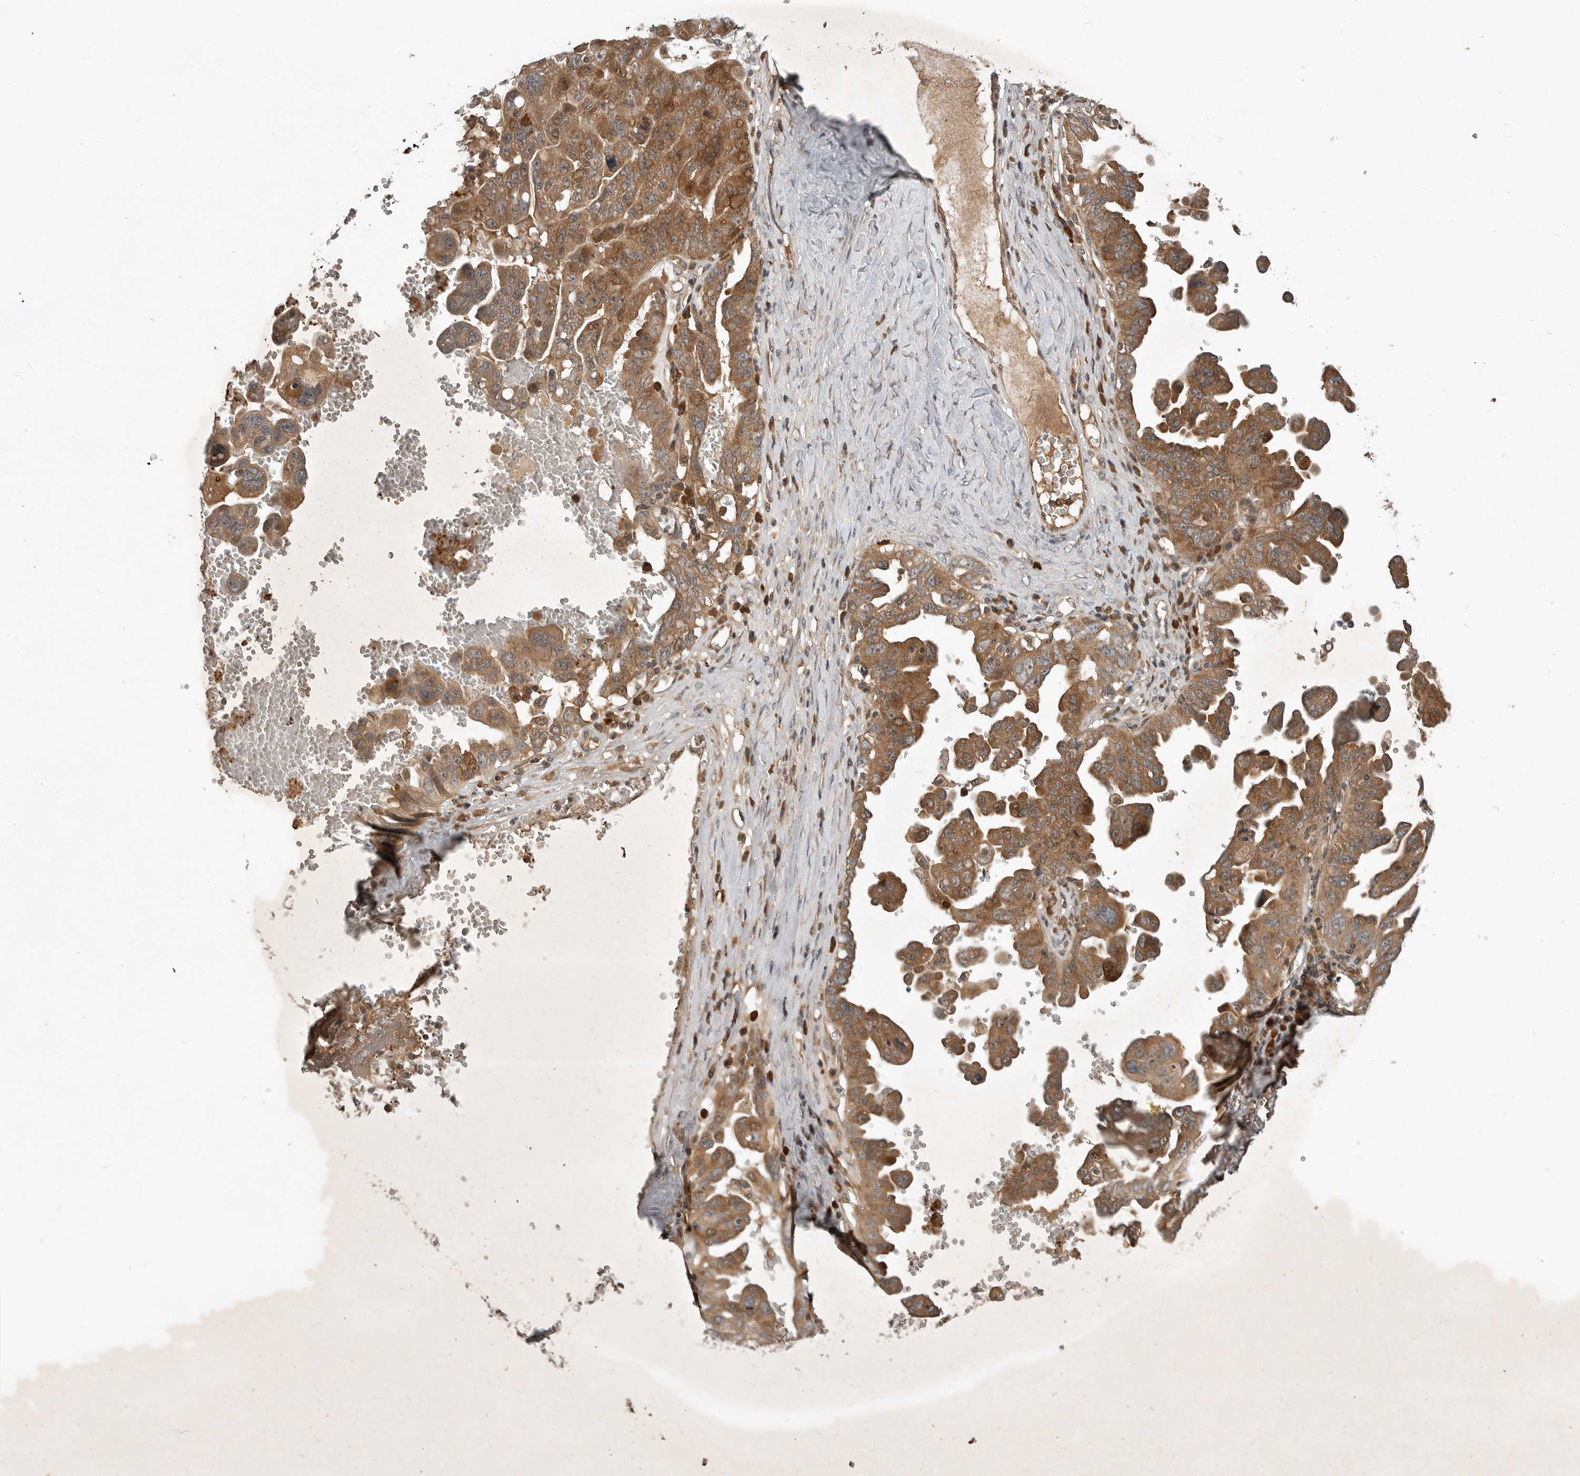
{"staining": {"intensity": "moderate", "quantity": ">75%", "location": "cytoplasmic/membranous"}, "tissue": "ovarian cancer", "cell_type": "Tumor cells", "image_type": "cancer", "snomed": [{"axis": "morphology", "description": "Carcinoma, endometroid"}, {"axis": "topography", "description": "Ovary"}], "caption": "Protein staining exhibits moderate cytoplasmic/membranous expression in about >75% of tumor cells in ovarian endometroid carcinoma.", "gene": "OSBPL9", "patient": {"sex": "female", "age": 62}}